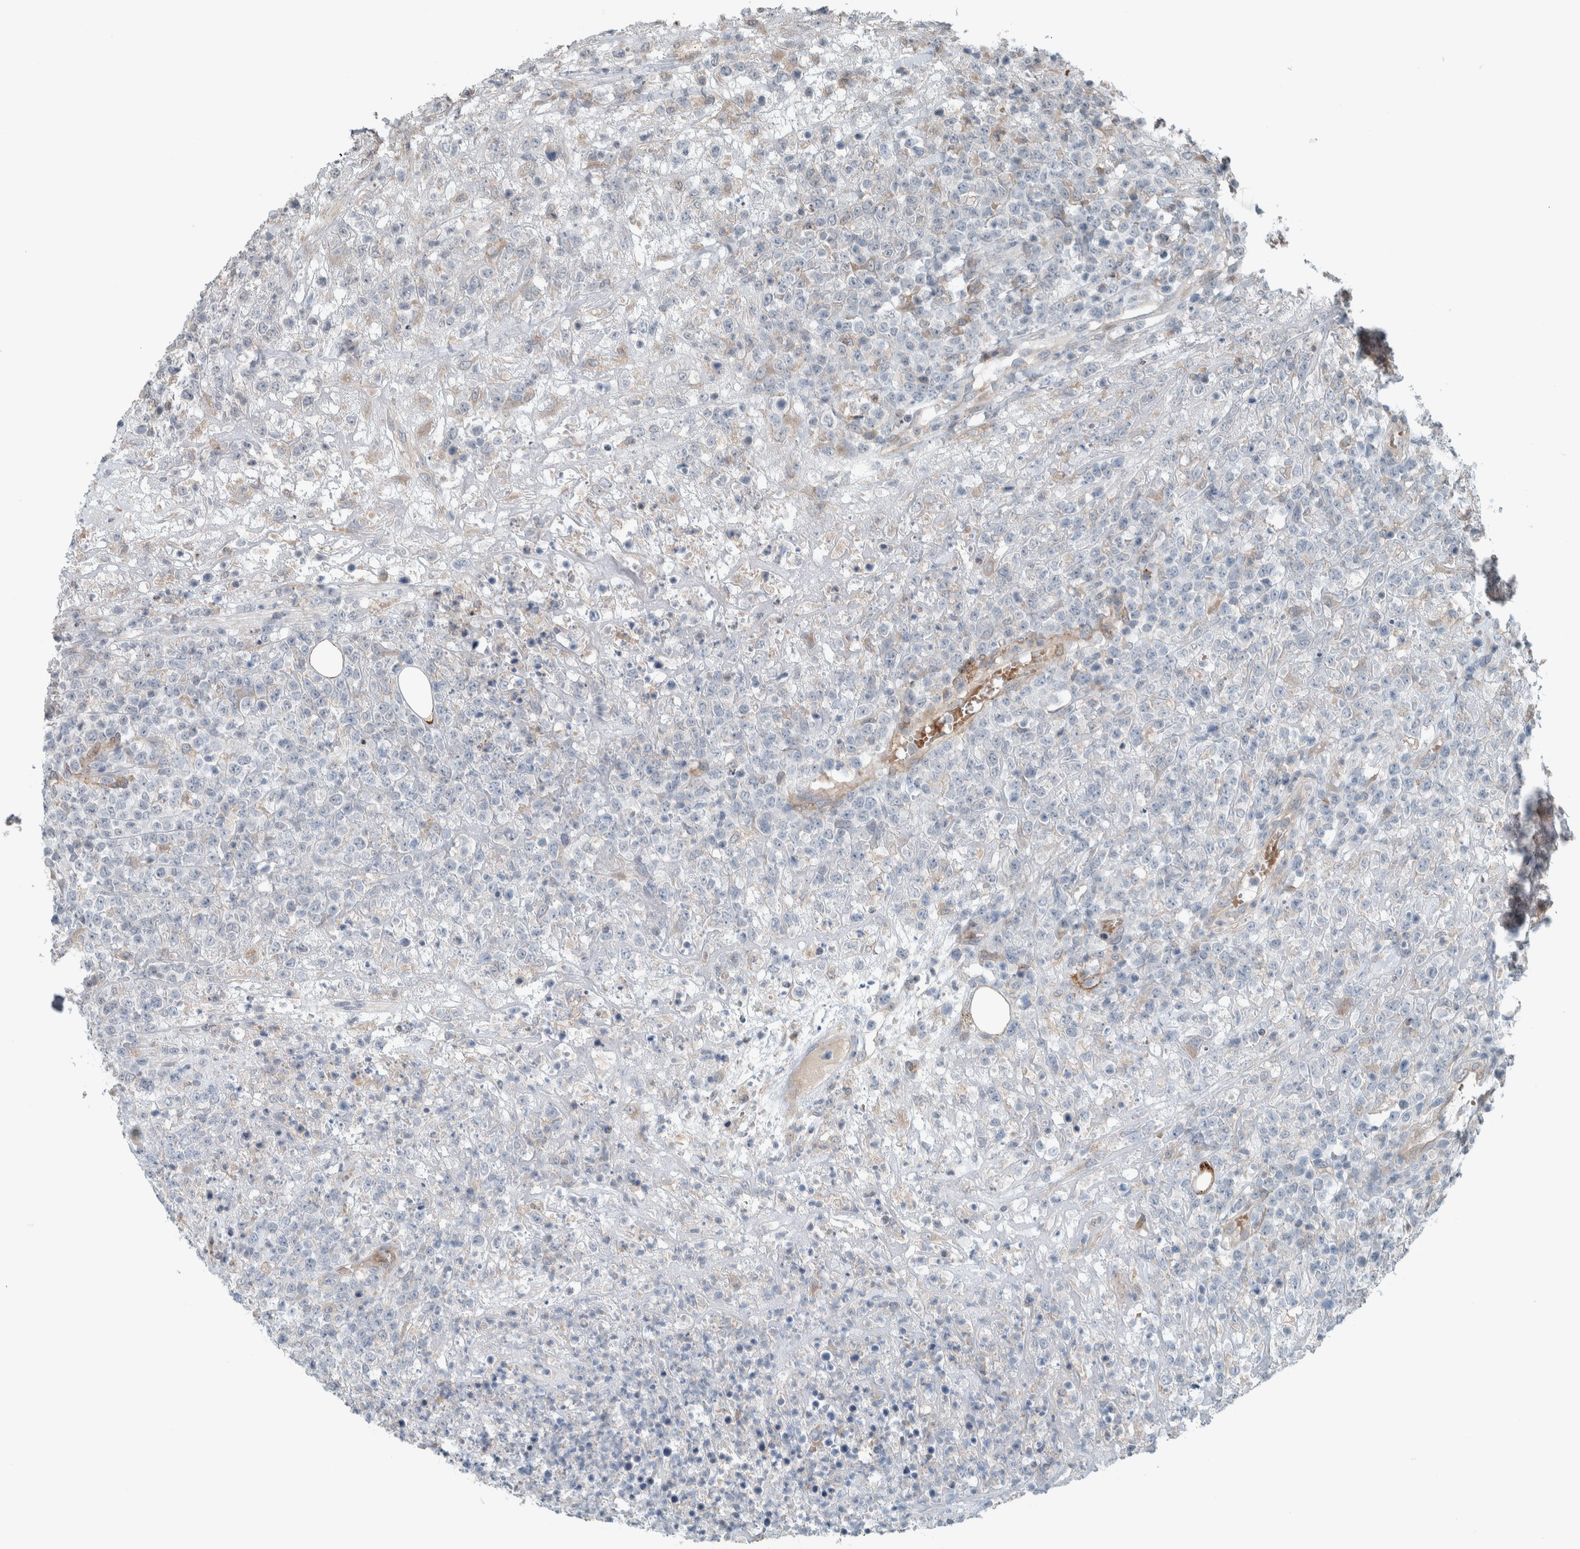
{"staining": {"intensity": "negative", "quantity": "none", "location": "none"}, "tissue": "lymphoma", "cell_type": "Tumor cells", "image_type": "cancer", "snomed": [{"axis": "morphology", "description": "Malignant lymphoma, non-Hodgkin's type, High grade"}, {"axis": "topography", "description": "Colon"}], "caption": "High magnification brightfield microscopy of high-grade malignant lymphoma, non-Hodgkin's type stained with DAB (3,3'-diaminobenzidine) (brown) and counterstained with hematoxylin (blue): tumor cells show no significant staining.", "gene": "JADE2", "patient": {"sex": "female", "age": 53}}